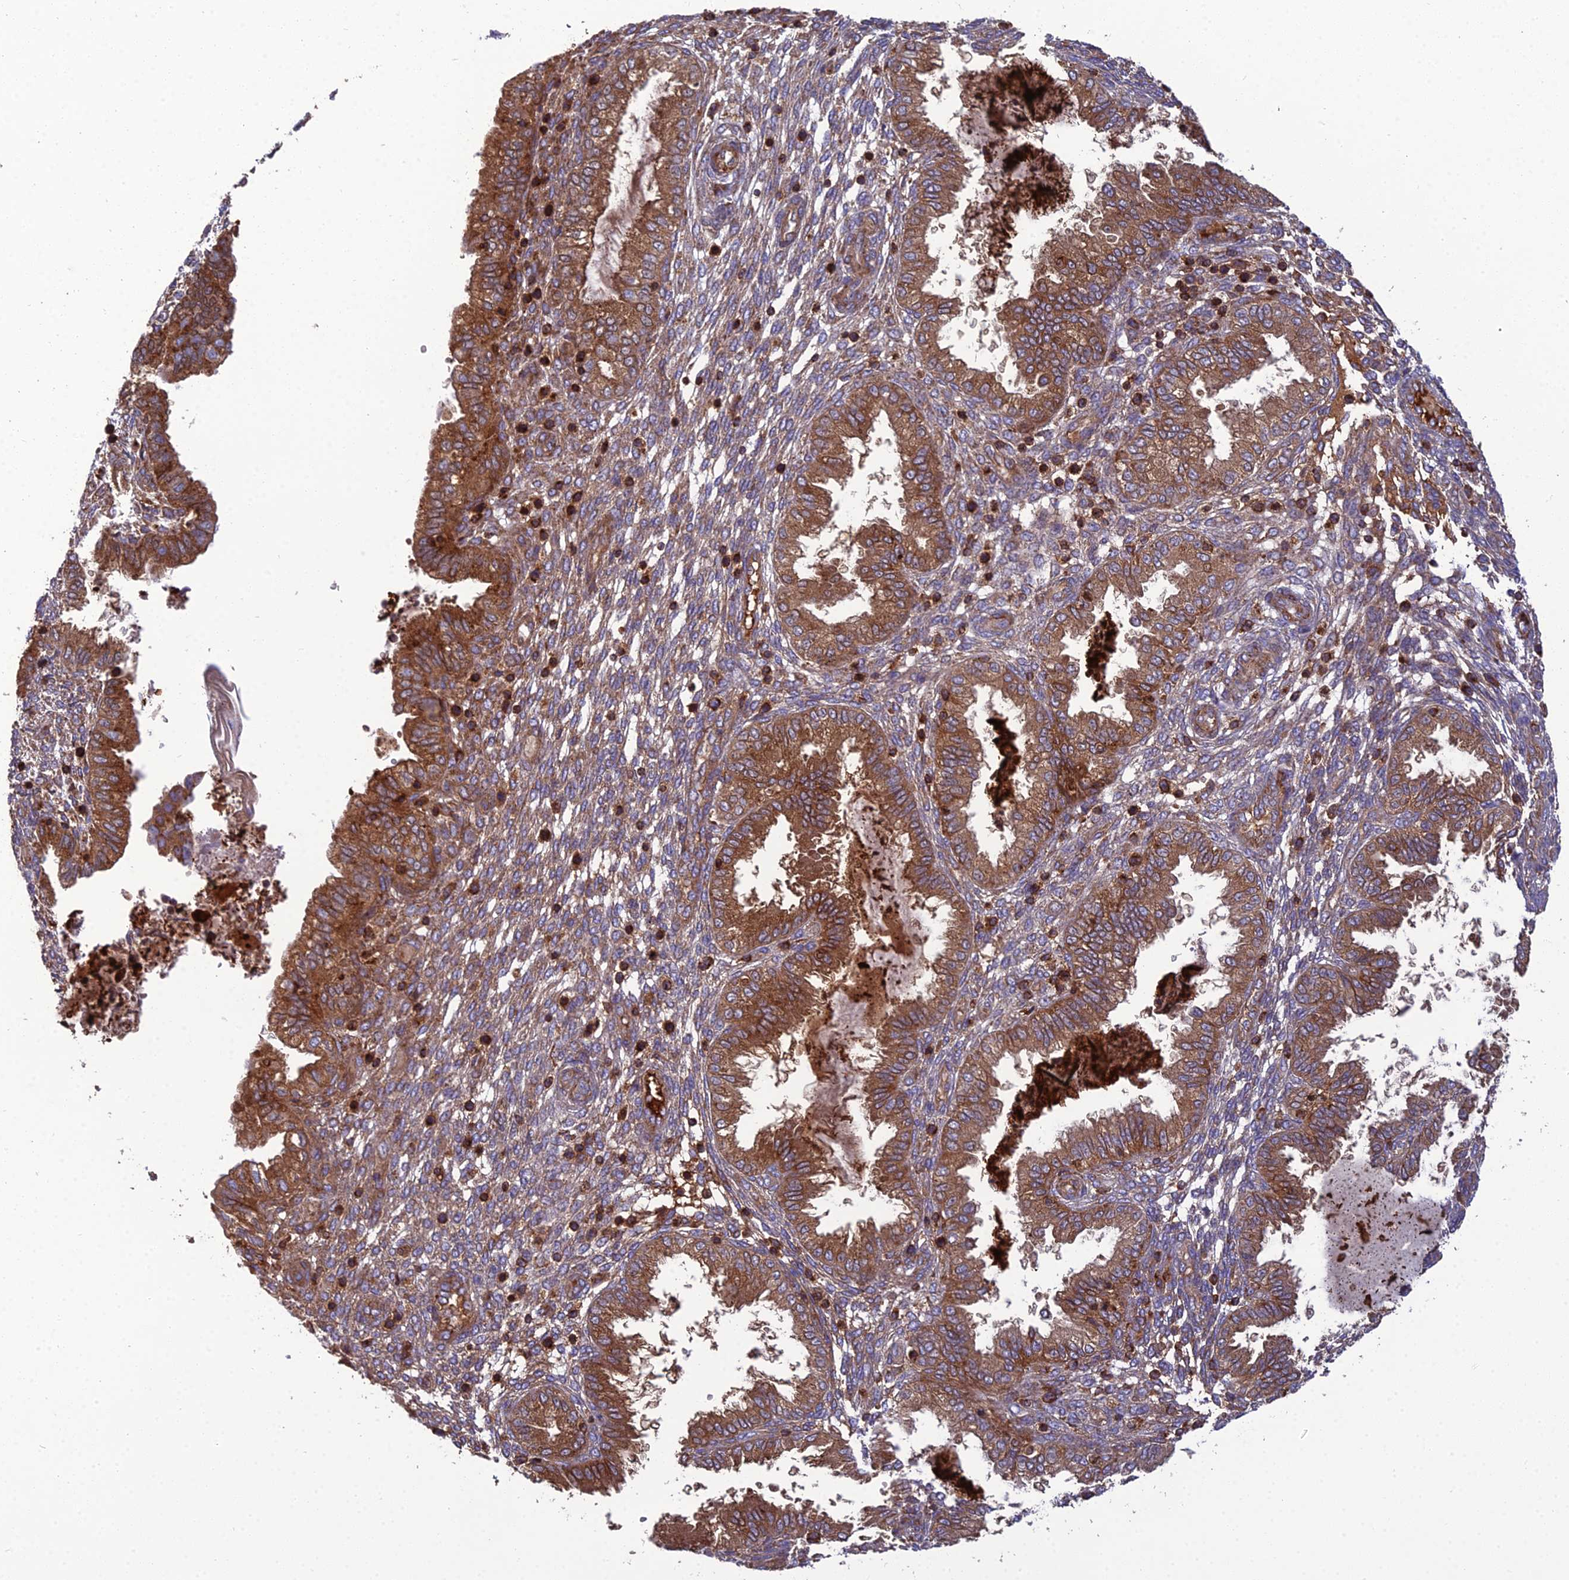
{"staining": {"intensity": "weak", "quantity": ">75%", "location": "cytoplasmic/membranous"}, "tissue": "endometrium", "cell_type": "Cells in endometrial stroma", "image_type": "normal", "snomed": [{"axis": "morphology", "description": "Normal tissue, NOS"}, {"axis": "topography", "description": "Endometrium"}], "caption": "IHC histopathology image of benign endometrium: human endometrium stained using IHC displays low levels of weak protein expression localized specifically in the cytoplasmic/membranous of cells in endometrial stroma, appearing as a cytoplasmic/membranous brown color.", "gene": "LNPEP", "patient": {"sex": "female", "age": 33}}